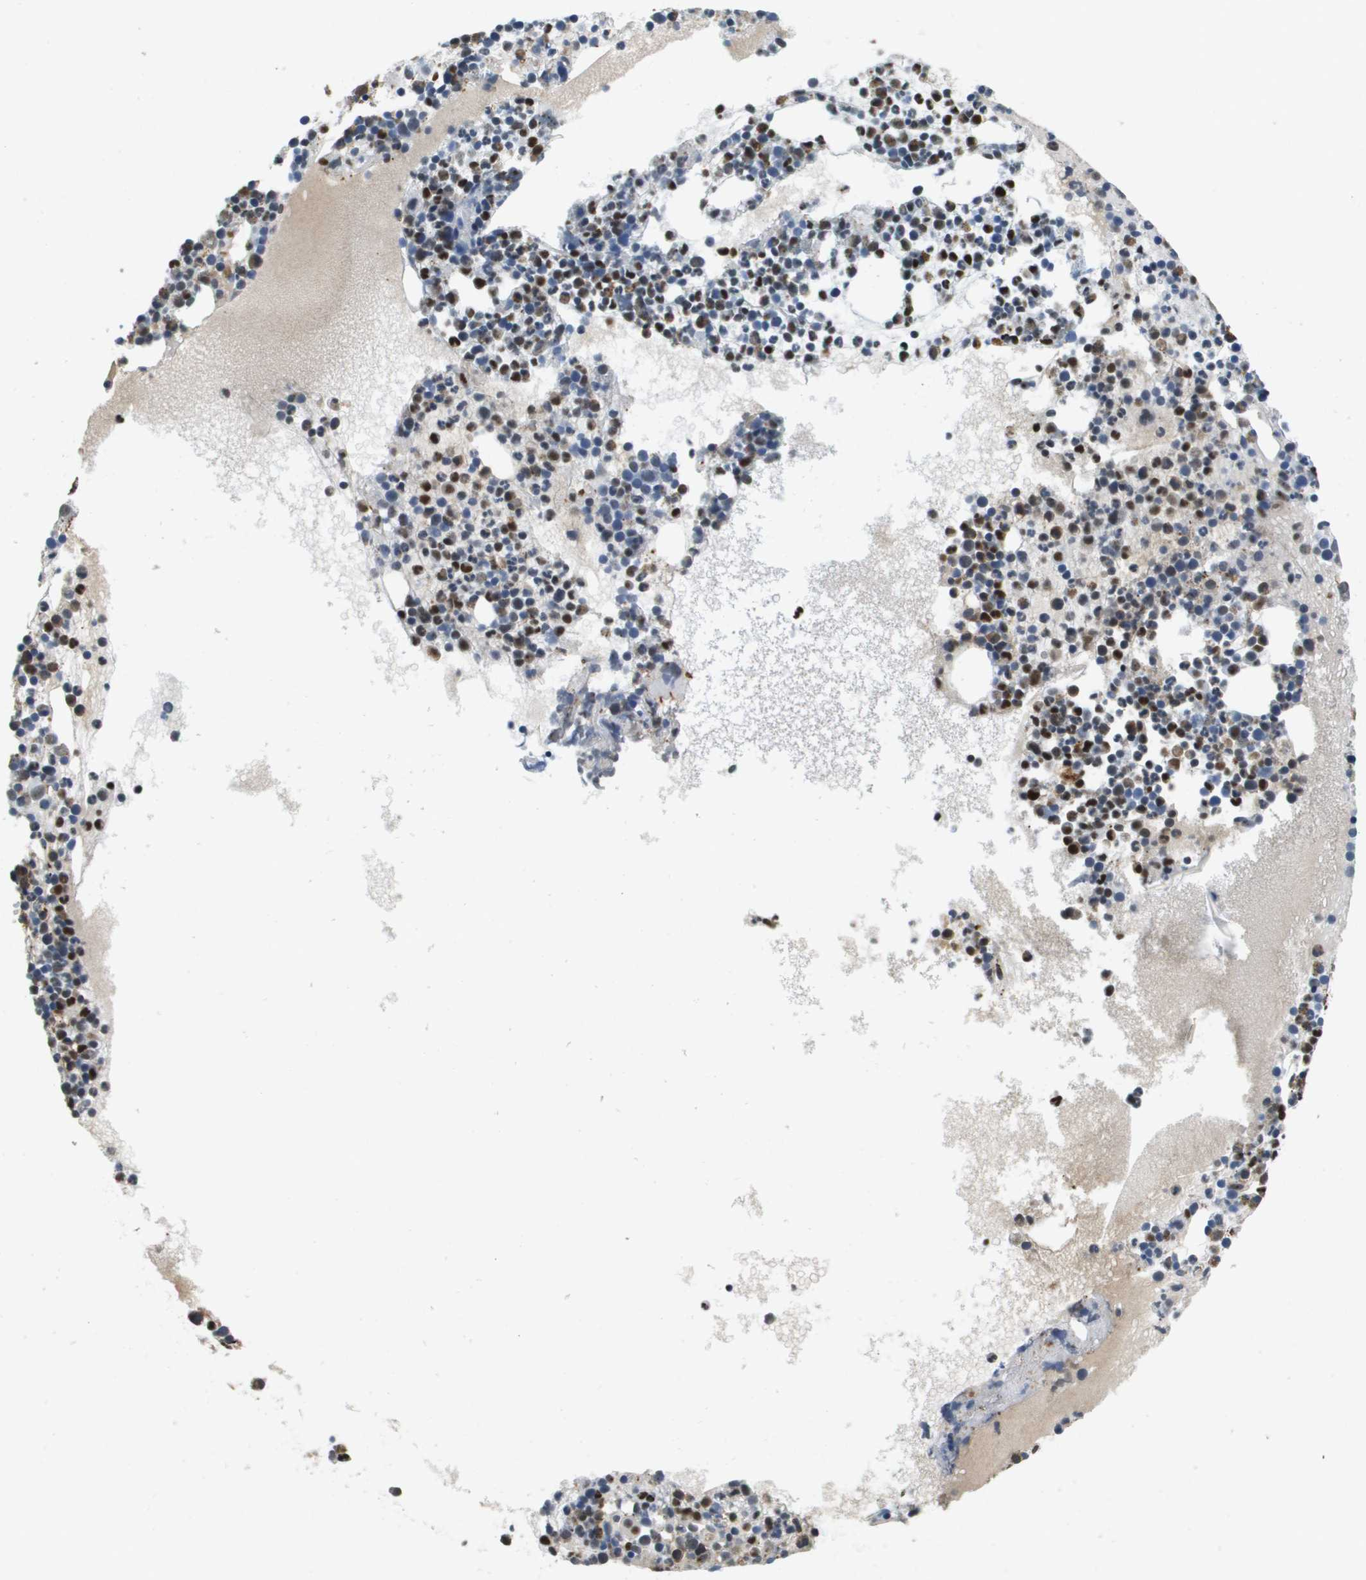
{"staining": {"intensity": "strong", "quantity": "25%-75%", "location": "nuclear"}, "tissue": "bone marrow", "cell_type": "Hematopoietic cells", "image_type": "normal", "snomed": [{"axis": "morphology", "description": "Normal tissue, NOS"}, {"axis": "morphology", "description": "Inflammation, NOS"}, {"axis": "topography", "description": "Bone marrow"}], "caption": "Strong nuclear staining for a protein is appreciated in approximately 25%-75% of hematopoietic cells of unremarkable bone marrow using IHC.", "gene": "EP400", "patient": {"sex": "male", "age": 58}}